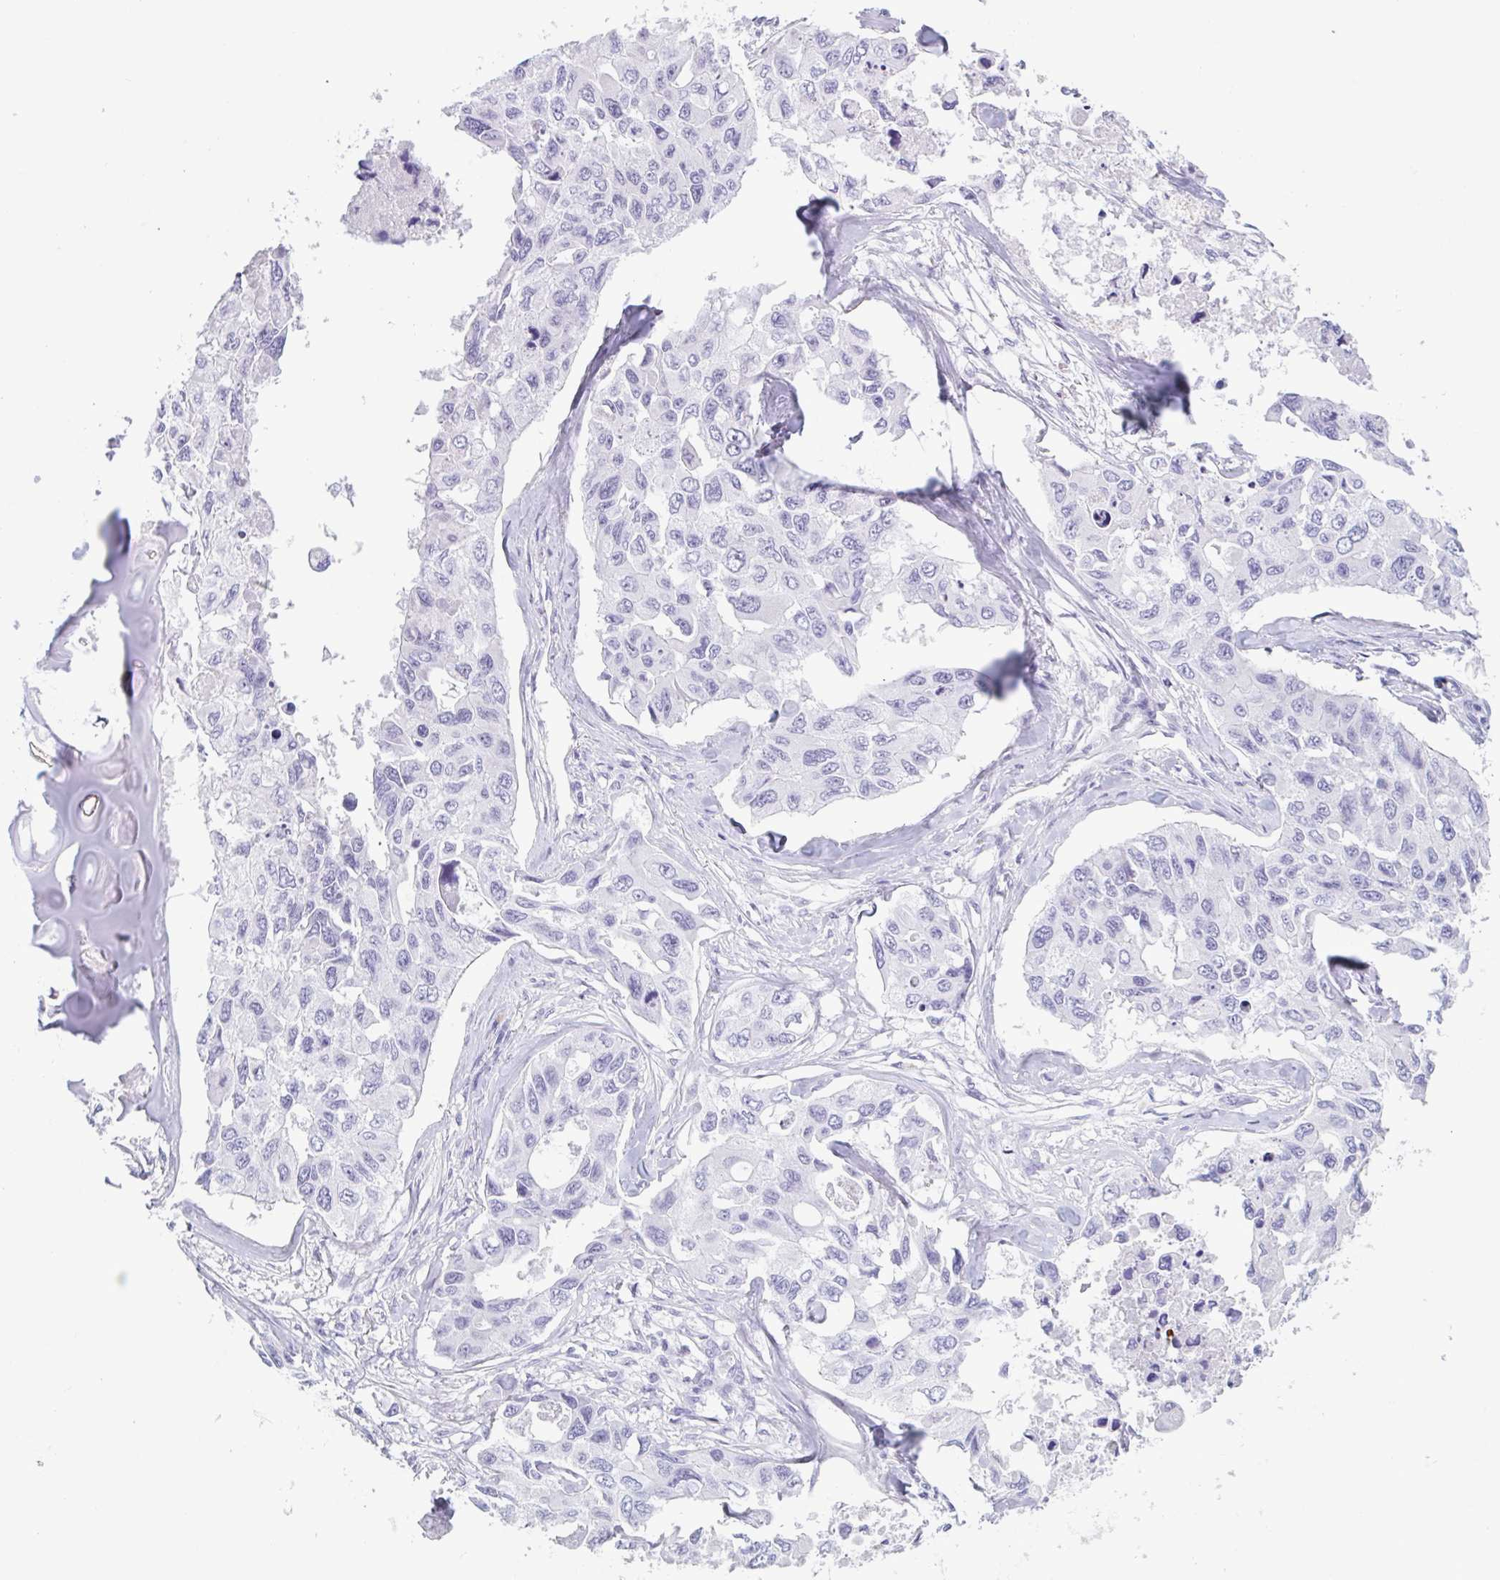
{"staining": {"intensity": "negative", "quantity": "none", "location": "none"}, "tissue": "lung cancer", "cell_type": "Tumor cells", "image_type": "cancer", "snomed": [{"axis": "morphology", "description": "Adenocarcinoma, NOS"}, {"axis": "topography", "description": "Lung"}], "caption": "Immunohistochemistry image of human lung cancer (adenocarcinoma) stained for a protein (brown), which exhibits no positivity in tumor cells.", "gene": "CTSE", "patient": {"sex": "male", "age": 64}}